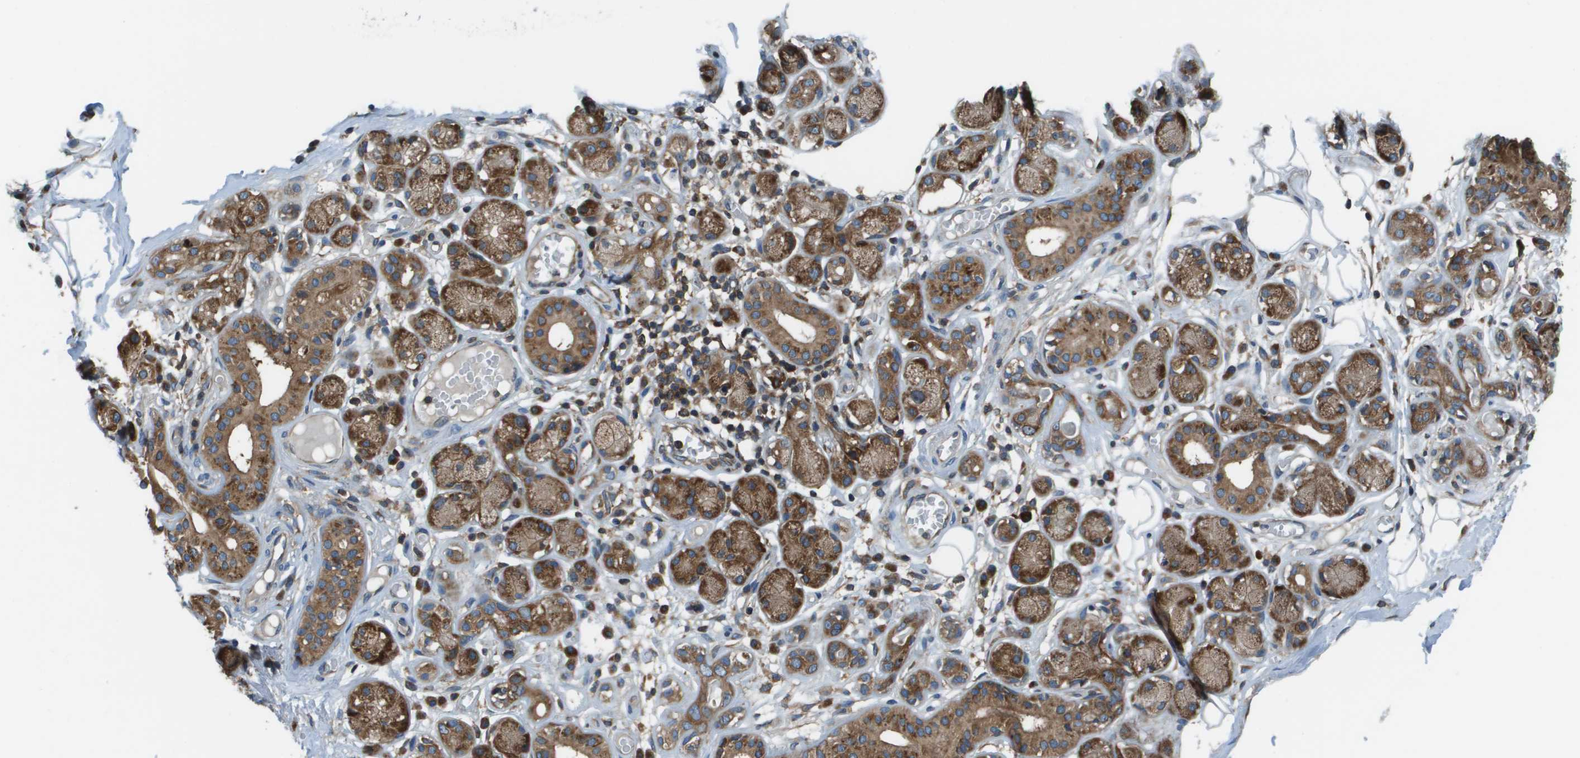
{"staining": {"intensity": "weak", "quantity": "25%-75%", "location": "cytoplasmic/membranous"}, "tissue": "adipose tissue", "cell_type": "Adipocytes", "image_type": "normal", "snomed": [{"axis": "morphology", "description": "Normal tissue, NOS"}, {"axis": "morphology", "description": "Inflammation, NOS"}, {"axis": "topography", "description": "Salivary gland"}, {"axis": "topography", "description": "Peripheral nerve tissue"}], "caption": "The photomicrograph displays immunohistochemical staining of benign adipose tissue. There is weak cytoplasmic/membranous positivity is seen in approximately 25%-75% of adipocytes. Nuclei are stained in blue.", "gene": "ARFGAP2", "patient": {"sex": "female", "age": 75}}